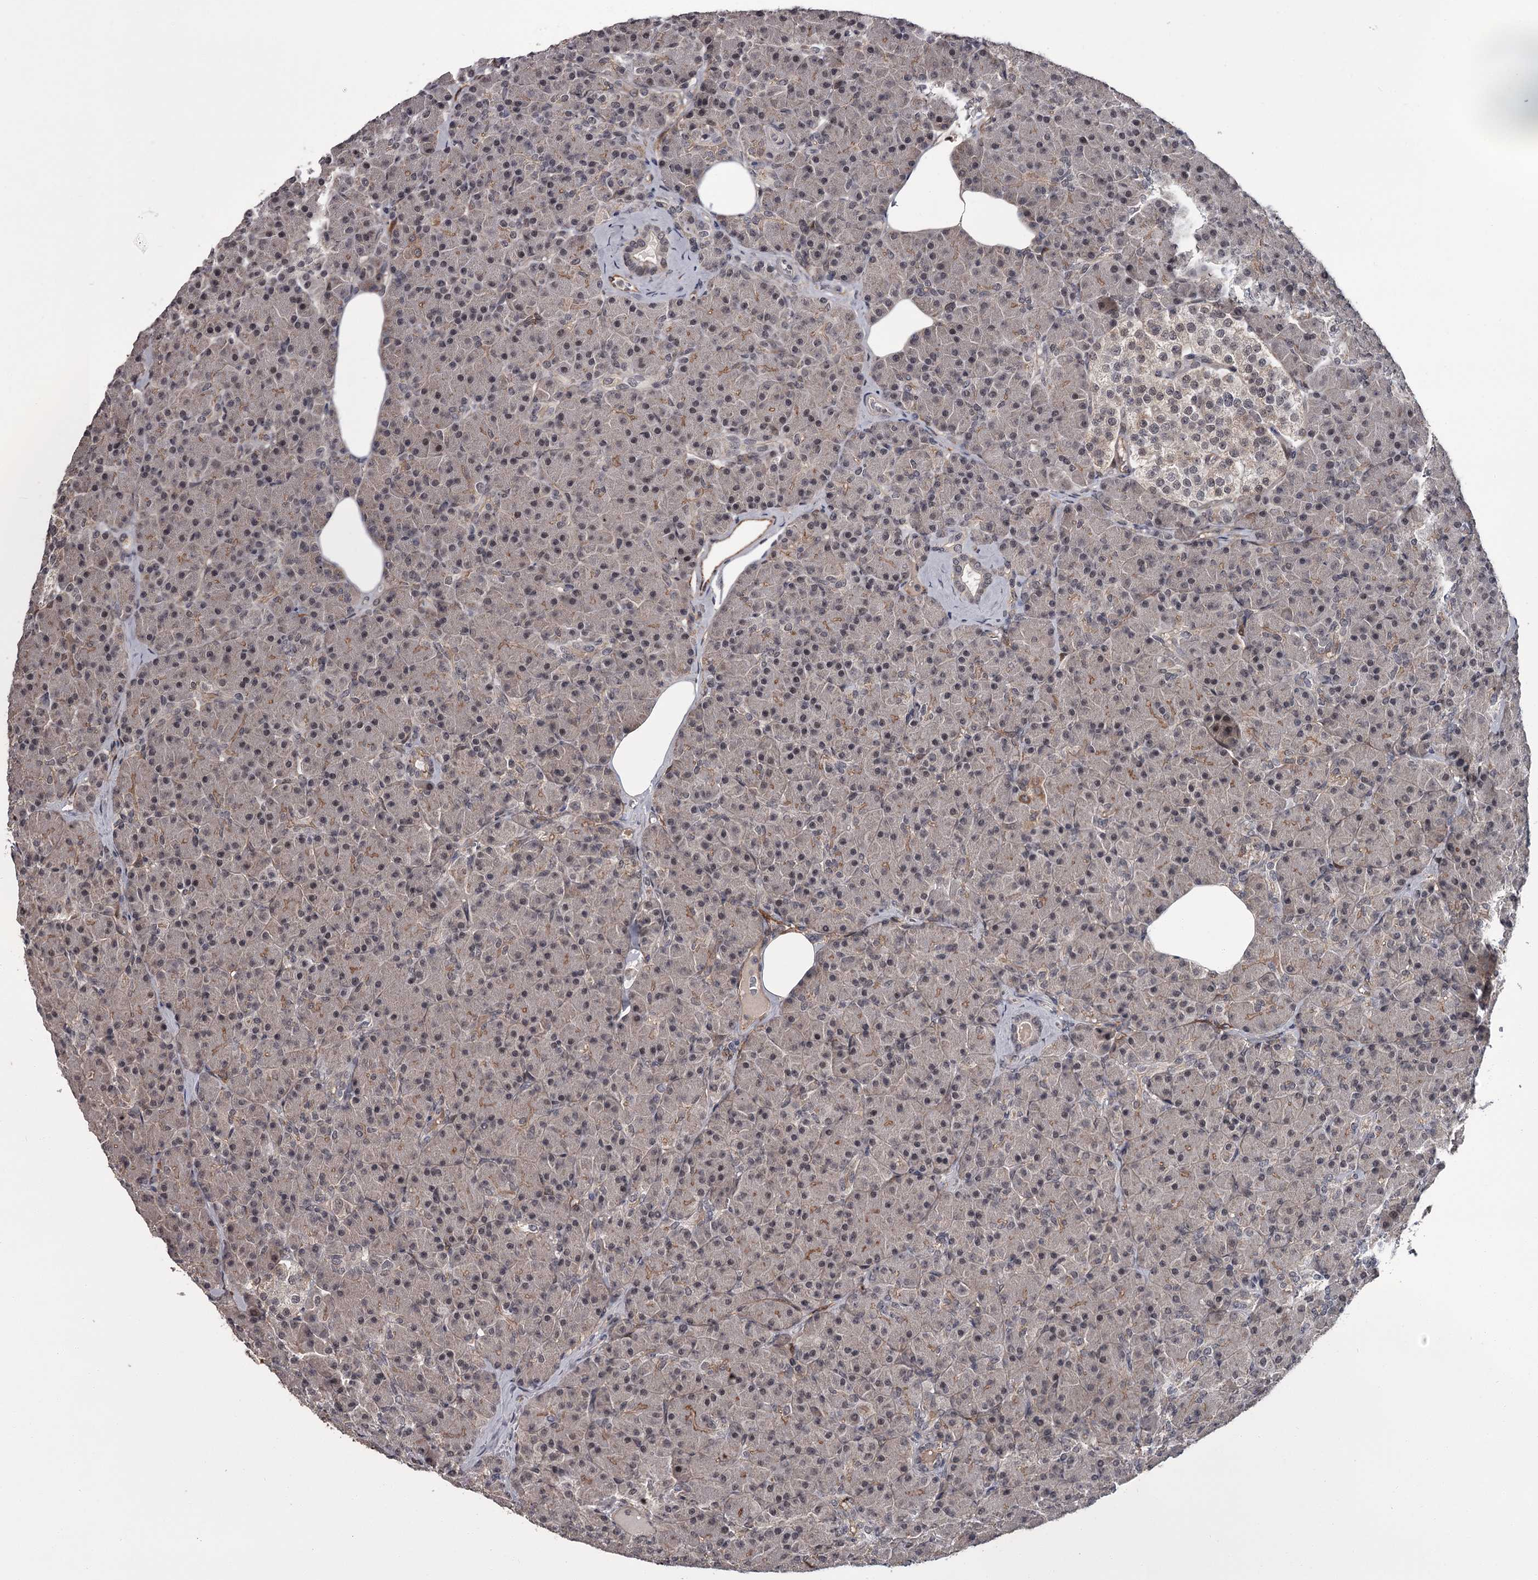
{"staining": {"intensity": "weak", "quantity": "25%-75%", "location": "cytoplasmic/membranous"}, "tissue": "pancreas", "cell_type": "Exocrine glandular cells", "image_type": "normal", "snomed": [{"axis": "morphology", "description": "Normal tissue, NOS"}, {"axis": "topography", "description": "Pancreas"}], "caption": "A high-resolution micrograph shows immunohistochemistry (IHC) staining of normal pancreas, which displays weak cytoplasmic/membranous expression in approximately 25%-75% of exocrine glandular cells. (Brightfield microscopy of DAB IHC at high magnification).", "gene": "CDC42EP2", "patient": {"sex": "female", "age": 43}}